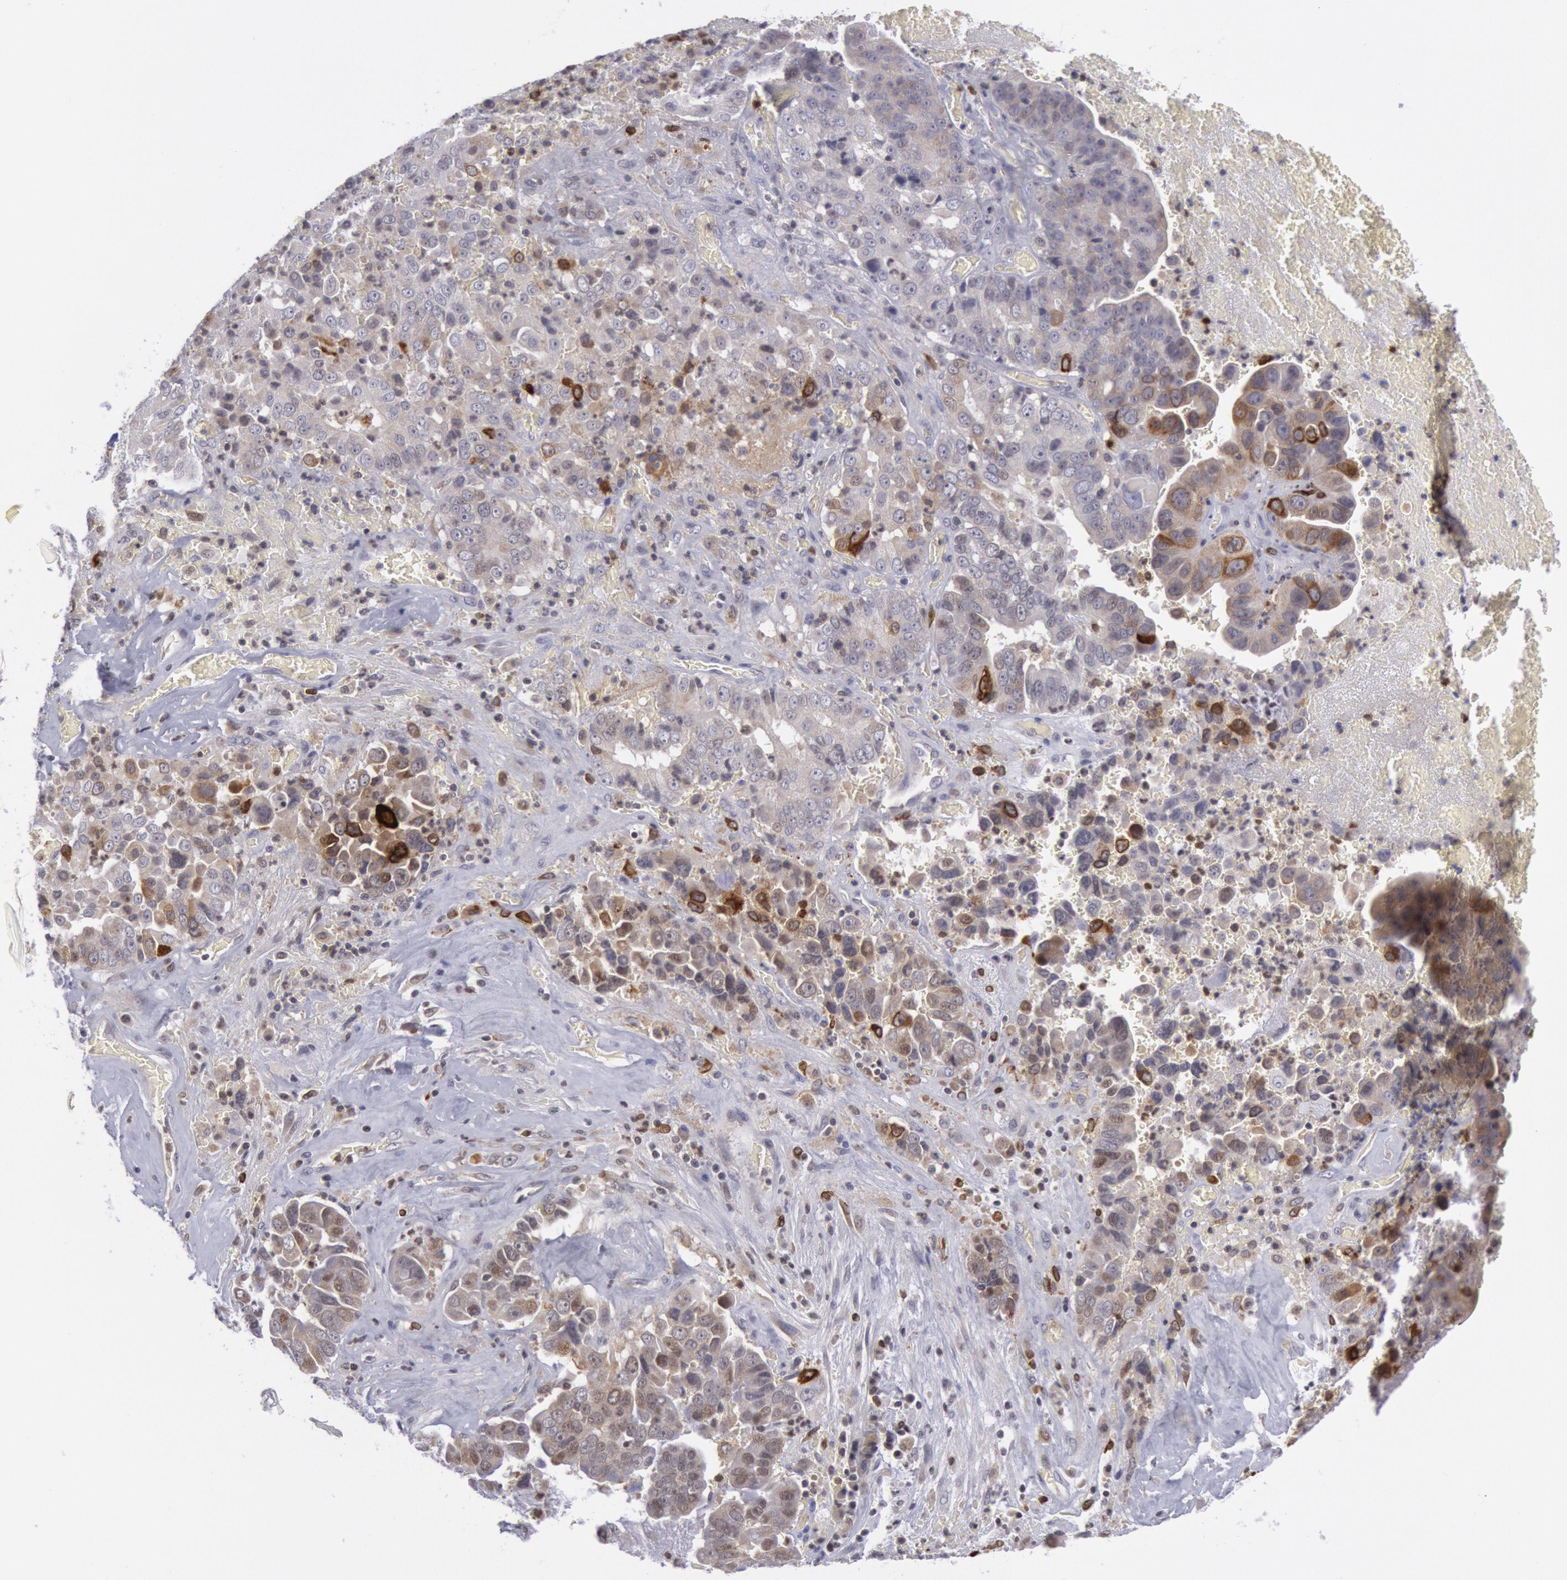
{"staining": {"intensity": "moderate", "quantity": "<25%", "location": "cytoplasmic/membranous"}, "tissue": "liver cancer", "cell_type": "Tumor cells", "image_type": "cancer", "snomed": [{"axis": "morphology", "description": "Cholangiocarcinoma"}, {"axis": "topography", "description": "Liver"}], "caption": "This is an image of immunohistochemistry staining of liver cancer, which shows moderate staining in the cytoplasmic/membranous of tumor cells.", "gene": "PTGS2", "patient": {"sex": "female", "age": 79}}